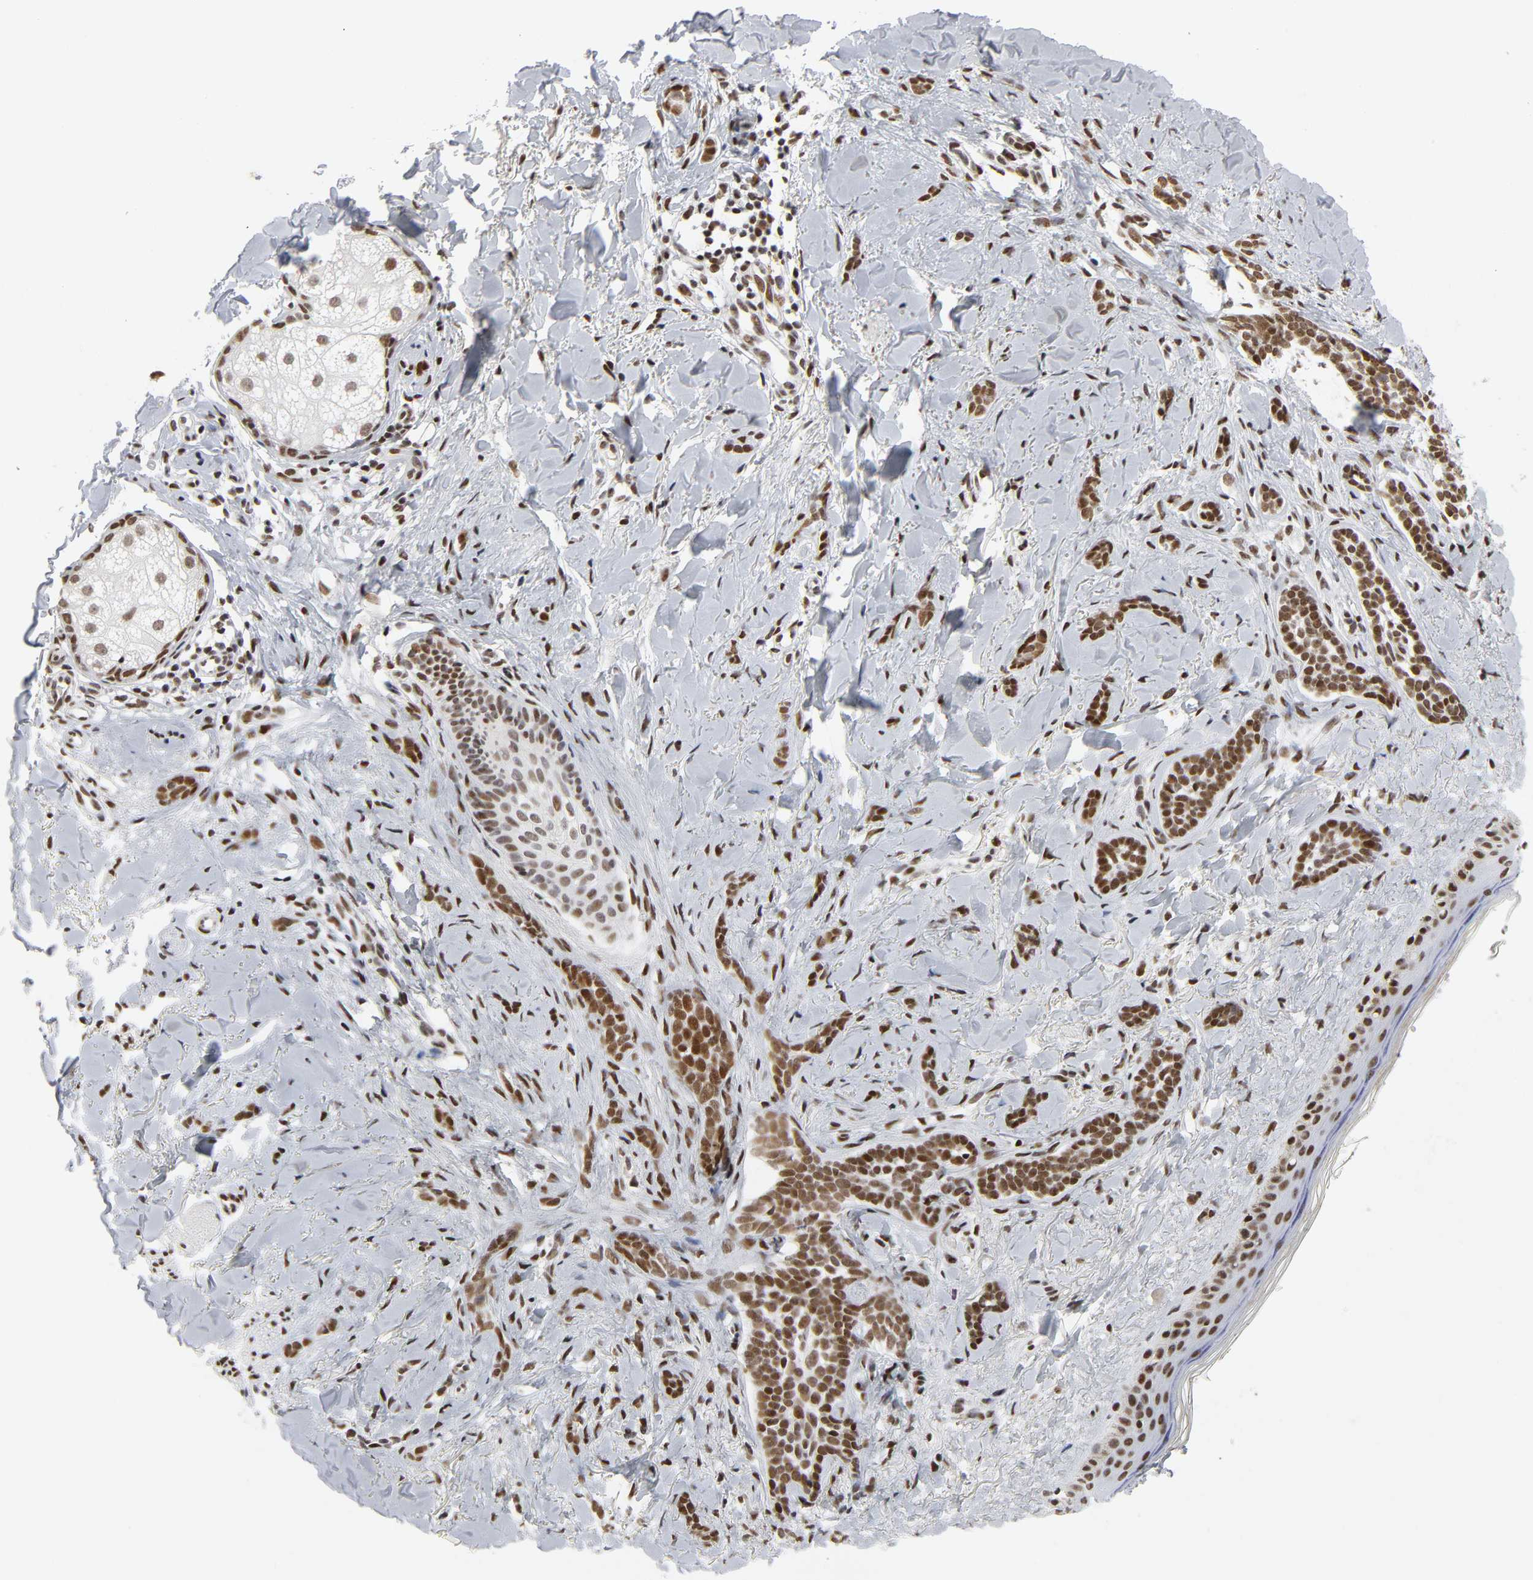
{"staining": {"intensity": "strong", "quantity": ">75%", "location": "nuclear"}, "tissue": "skin cancer", "cell_type": "Tumor cells", "image_type": "cancer", "snomed": [{"axis": "morphology", "description": "Basal cell carcinoma"}, {"axis": "topography", "description": "Skin"}], "caption": "Immunohistochemical staining of human skin basal cell carcinoma exhibits high levels of strong nuclear staining in approximately >75% of tumor cells.", "gene": "CREBBP", "patient": {"sex": "female", "age": 37}}